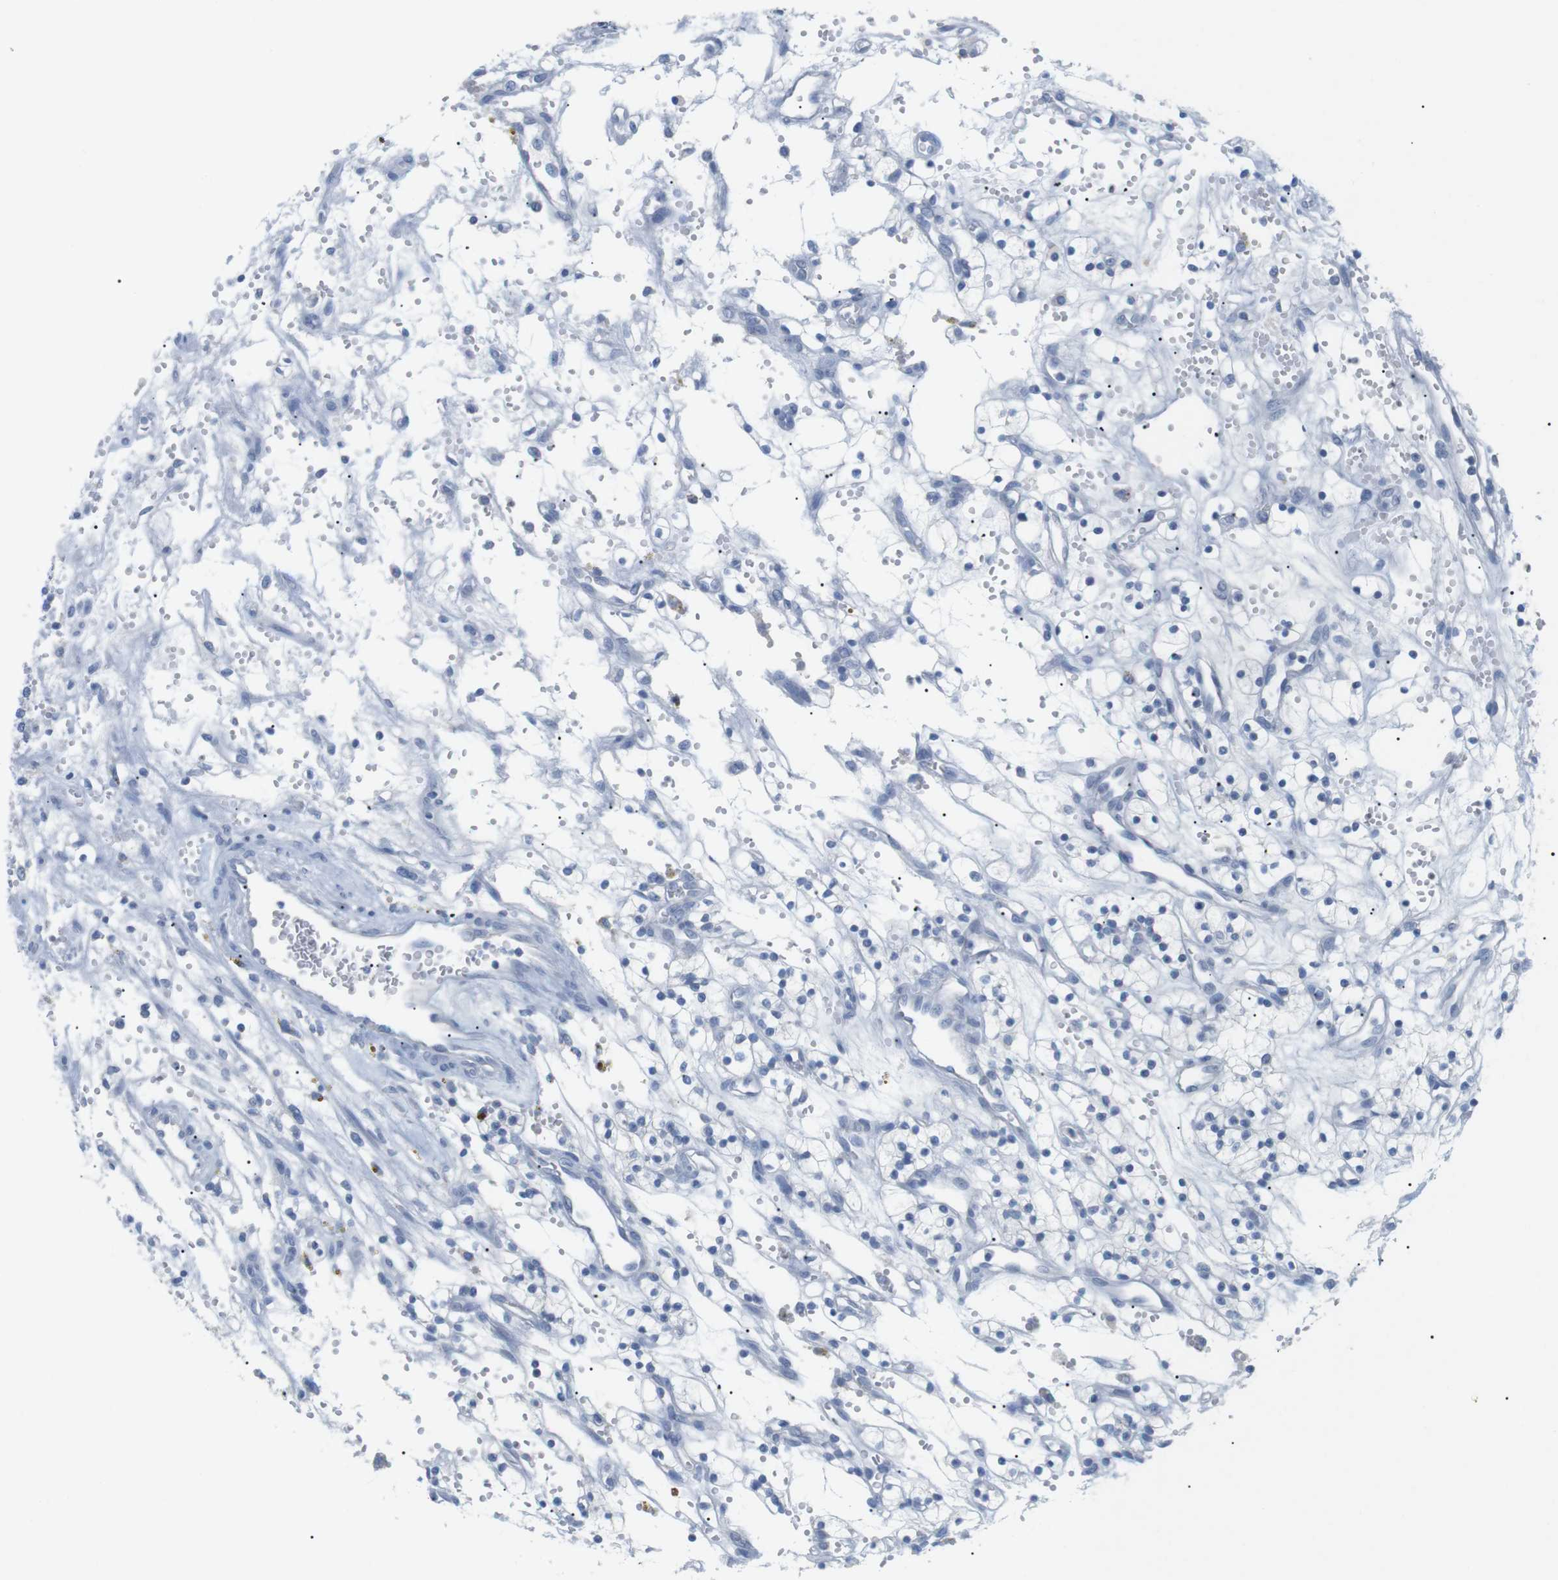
{"staining": {"intensity": "negative", "quantity": "none", "location": "none"}, "tissue": "renal cancer", "cell_type": "Tumor cells", "image_type": "cancer", "snomed": [{"axis": "morphology", "description": "Adenocarcinoma, NOS"}, {"axis": "topography", "description": "Kidney"}], "caption": "Immunohistochemical staining of human renal cancer exhibits no significant staining in tumor cells. (Brightfield microscopy of DAB immunohistochemistry at high magnification).", "gene": "HBG2", "patient": {"sex": "female", "age": 57}}